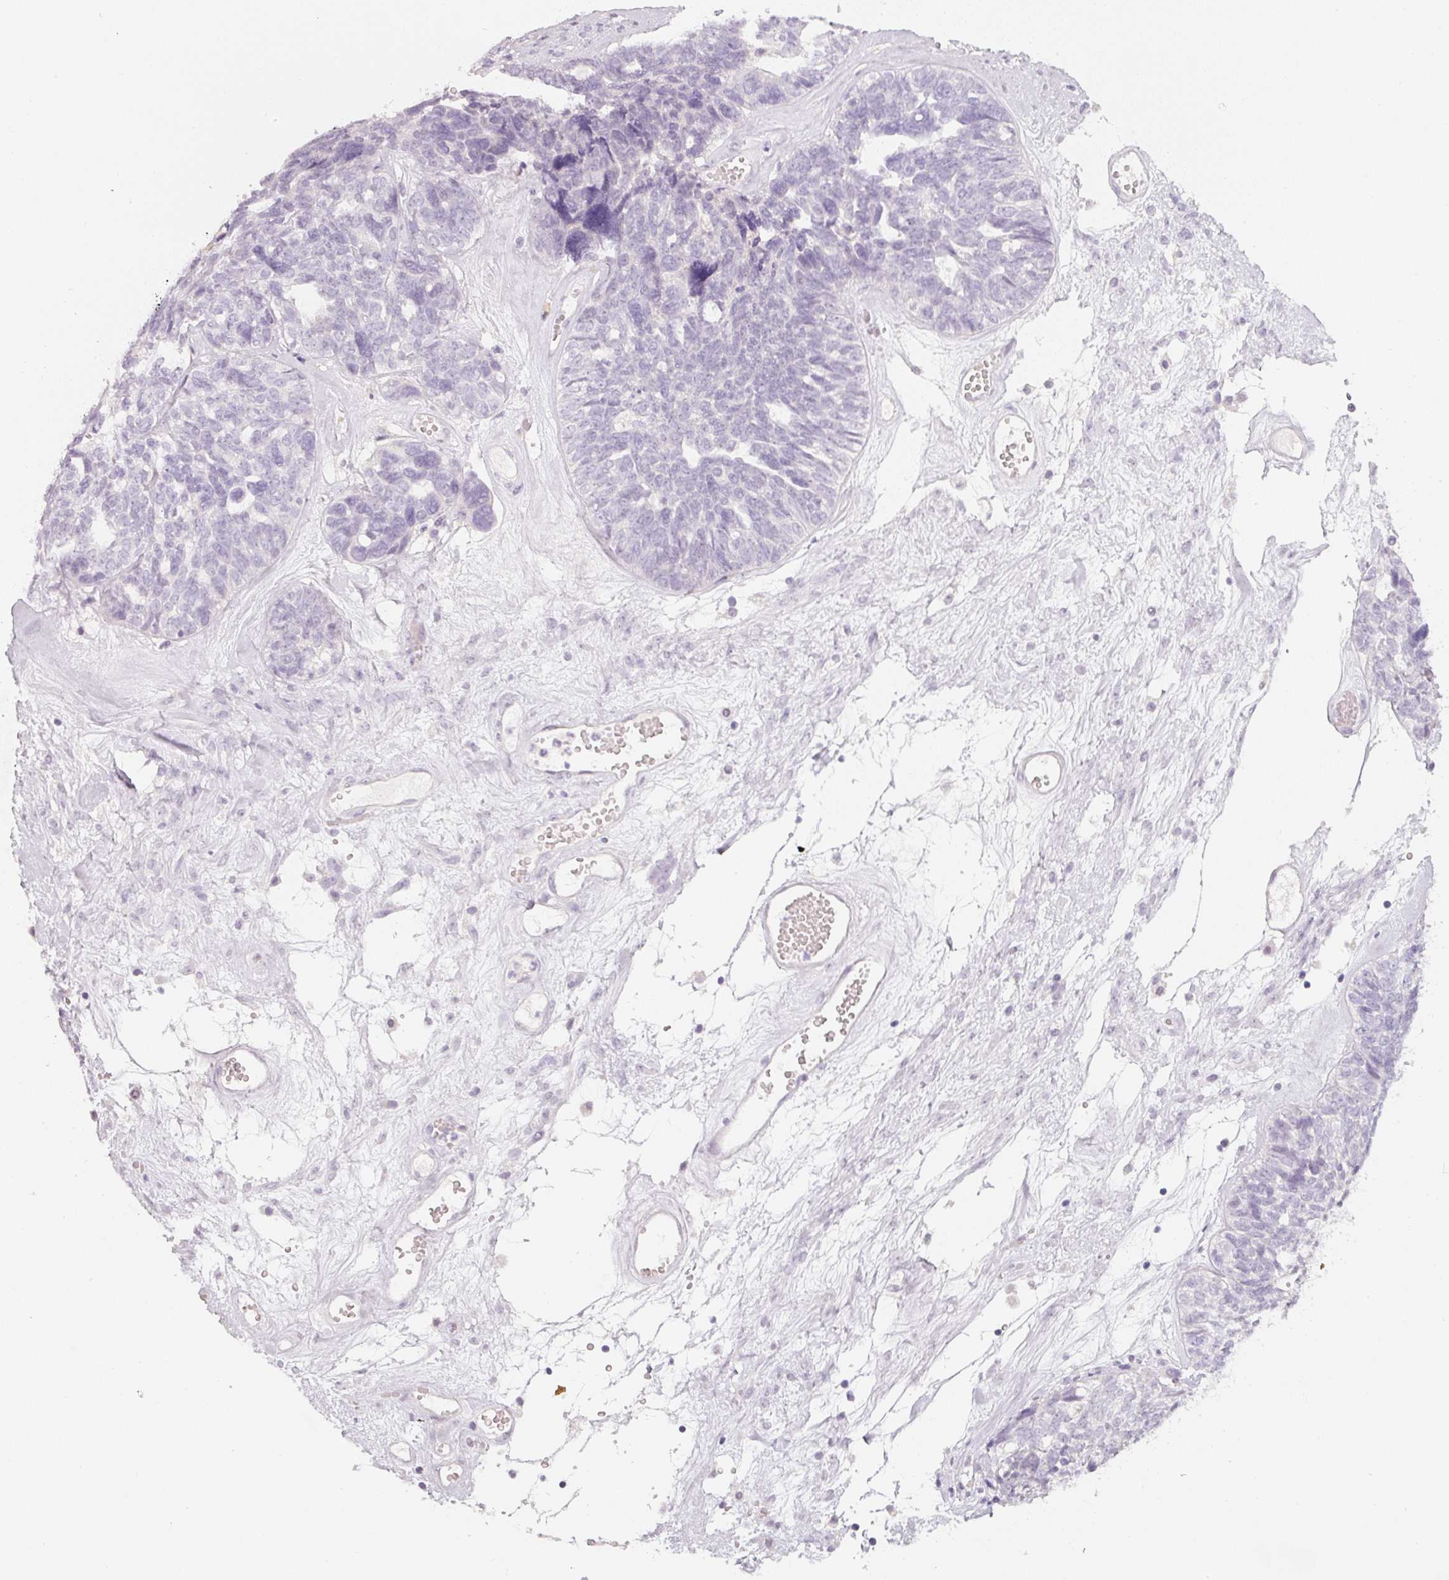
{"staining": {"intensity": "negative", "quantity": "none", "location": "none"}, "tissue": "ovarian cancer", "cell_type": "Tumor cells", "image_type": "cancer", "snomed": [{"axis": "morphology", "description": "Cystadenocarcinoma, serous, NOS"}, {"axis": "topography", "description": "Ovary"}], "caption": "Immunohistochemical staining of human serous cystadenocarcinoma (ovarian) shows no significant staining in tumor cells.", "gene": "ENSG00000206549", "patient": {"sex": "female", "age": 79}}